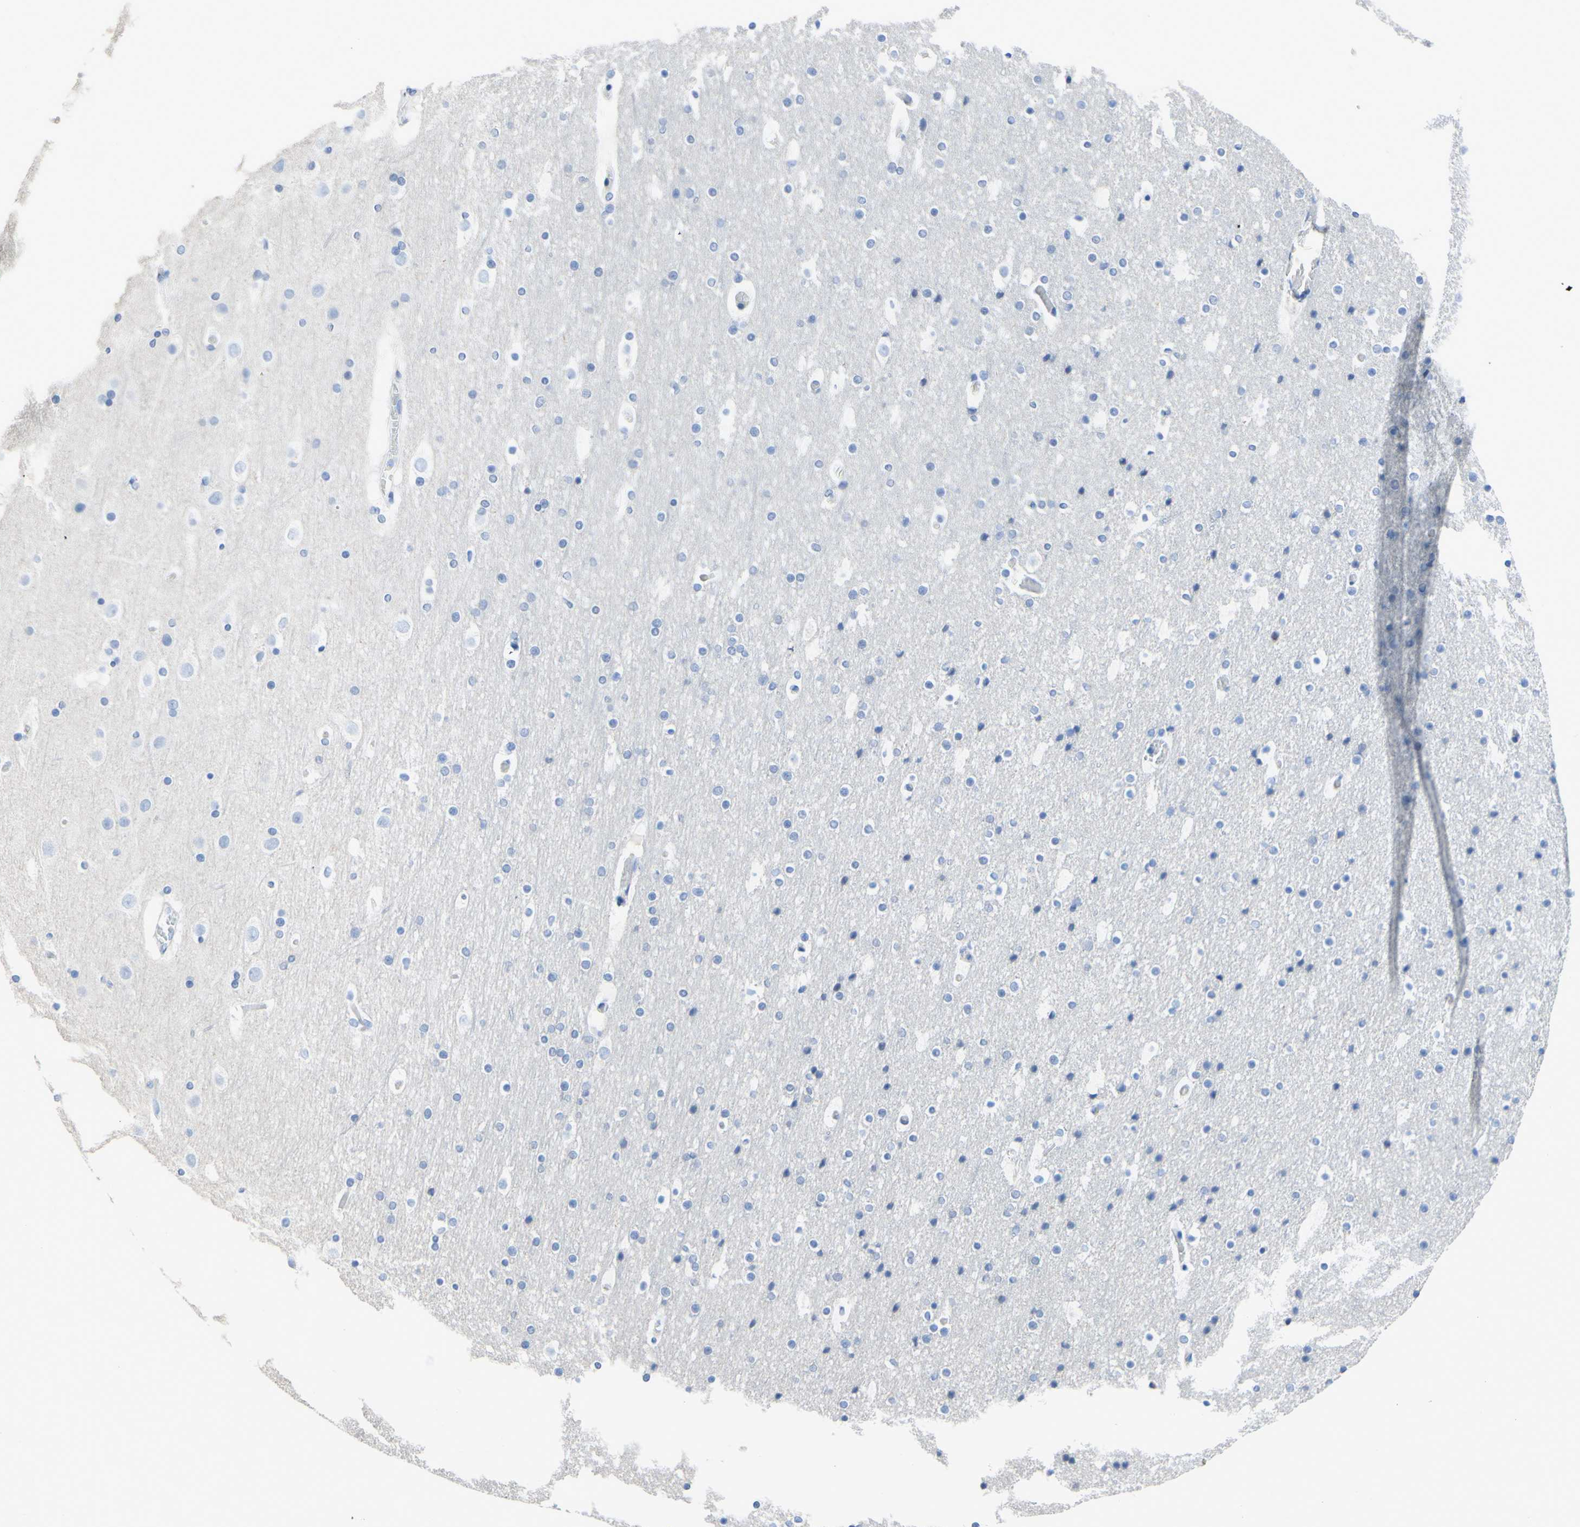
{"staining": {"intensity": "negative", "quantity": "none", "location": "none"}, "tissue": "cerebral cortex", "cell_type": "Endothelial cells", "image_type": "normal", "snomed": [{"axis": "morphology", "description": "Normal tissue, NOS"}, {"axis": "topography", "description": "Cerebral cortex"}], "caption": "Cerebral cortex was stained to show a protein in brown. There is no significant expression in endothelial cells. (Brightfield microscopy of DAB immunohistochemistry (IHC) at high magnification).", "gene": "DSC2", "patient": {"sex": "male", "age": 57}}